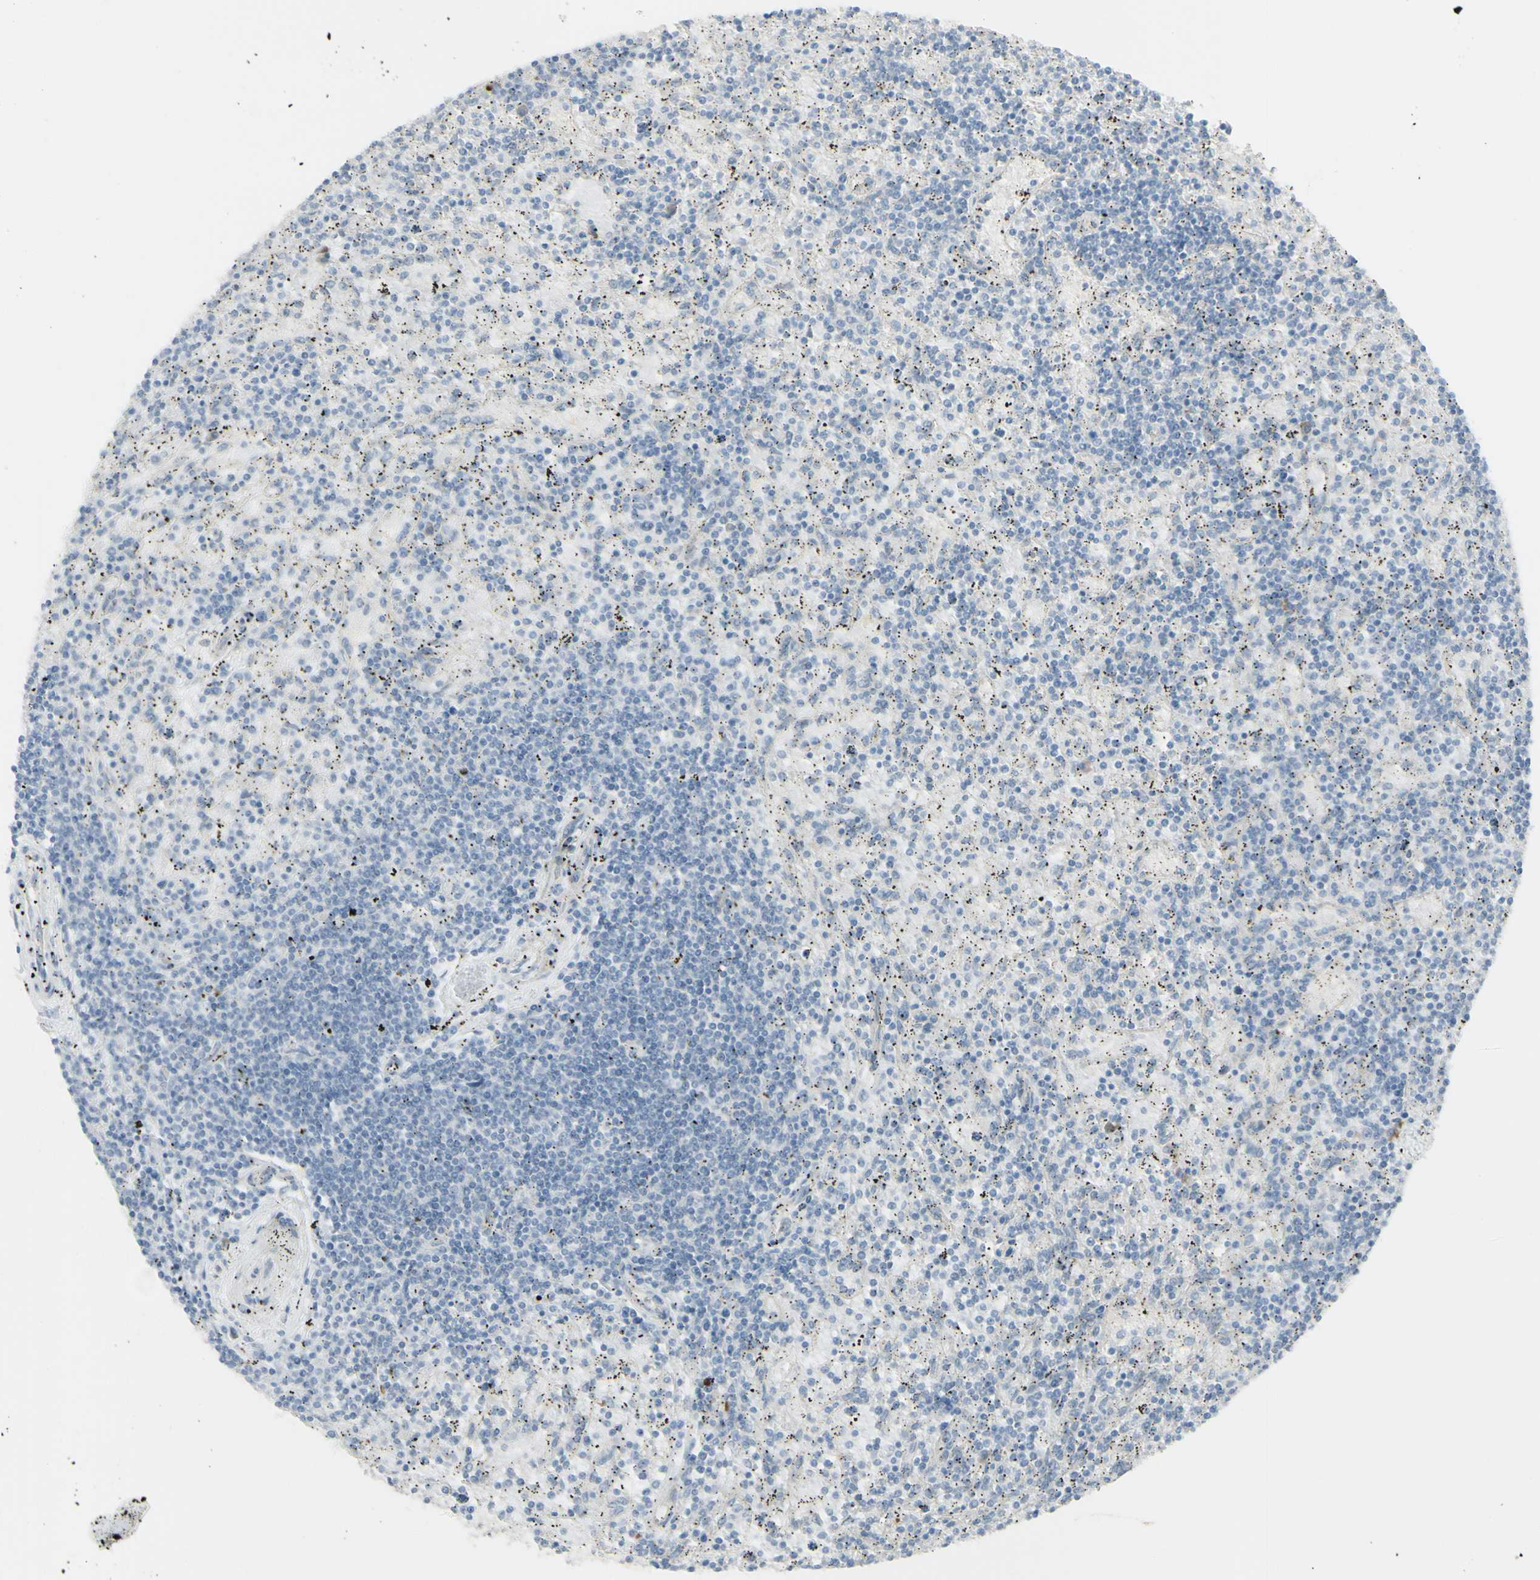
{"staining": {"intensity": "negative", "quantity": "none", "location": "none"}, "tissue": "lymphoma", "cell_type": "Tumor cells", "image_type": "cancer", "snomed": [{"axis": "morphology", "description": "Malignant lymphoma, non-Hodgkin's type, Low grade"}, {"axis": "topography", "description": "Spleen"}], "caption": "Human low-grade malignant lymphoma, non-Hodgkin's type stained for a protein using immunohistochemistry (IHC) demonstrates no staining in tumor cells.", "gene": "NDST4", "patient": {"sex": "male", "age": 76}}